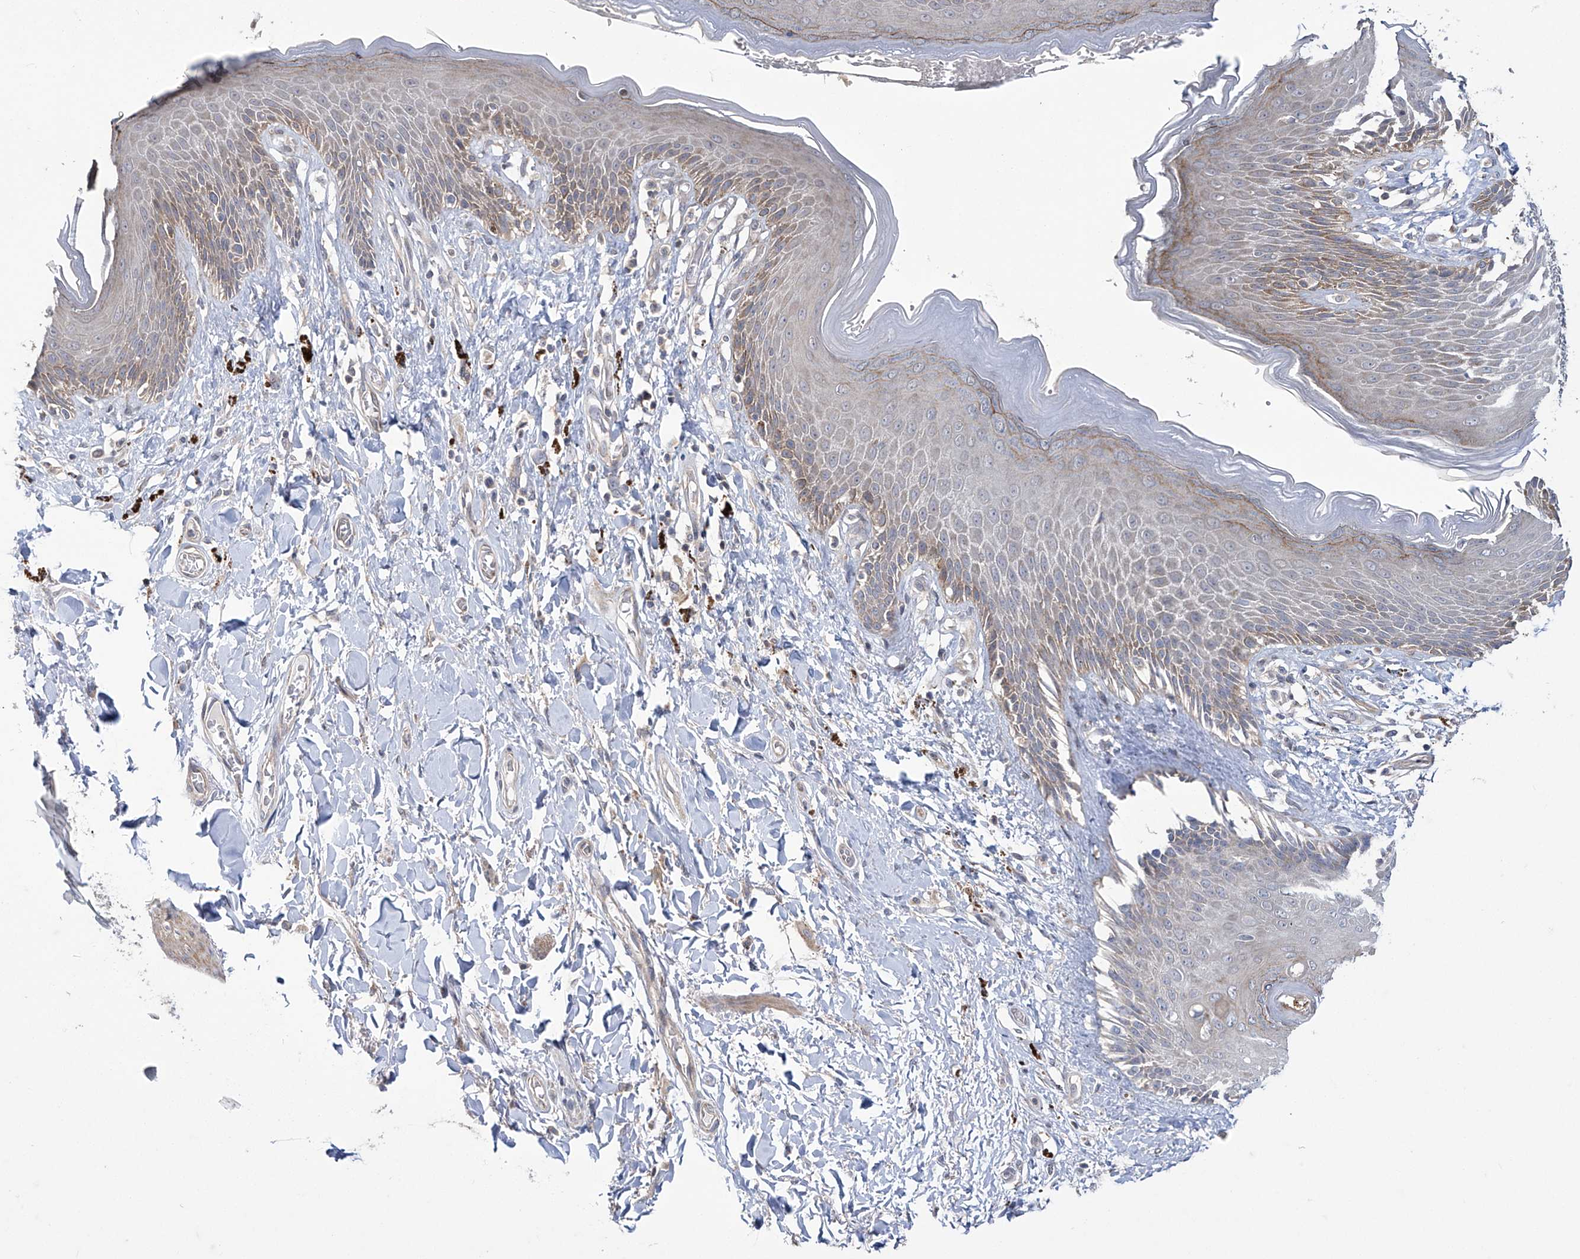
{"staining": {"intensity": "moderate", "quantity": "25%-75%", "location": "cytoplasmic/membranous"}, "tissue": "skin", "cell_type": "Epidermal cells", "image_type": "normal", "snomed": [{"axis": "morphology", "description": "Normal tissue, NOS"}, {"axis": "topography", "description": "Anal"}], "caption": "Unremarkable skin displays moderate cytoplasmic/membranous expression in about 25%-75% of epidermal cells.", "gene": "TRIM60", "patient": {"sex": "female", "age": 78}}